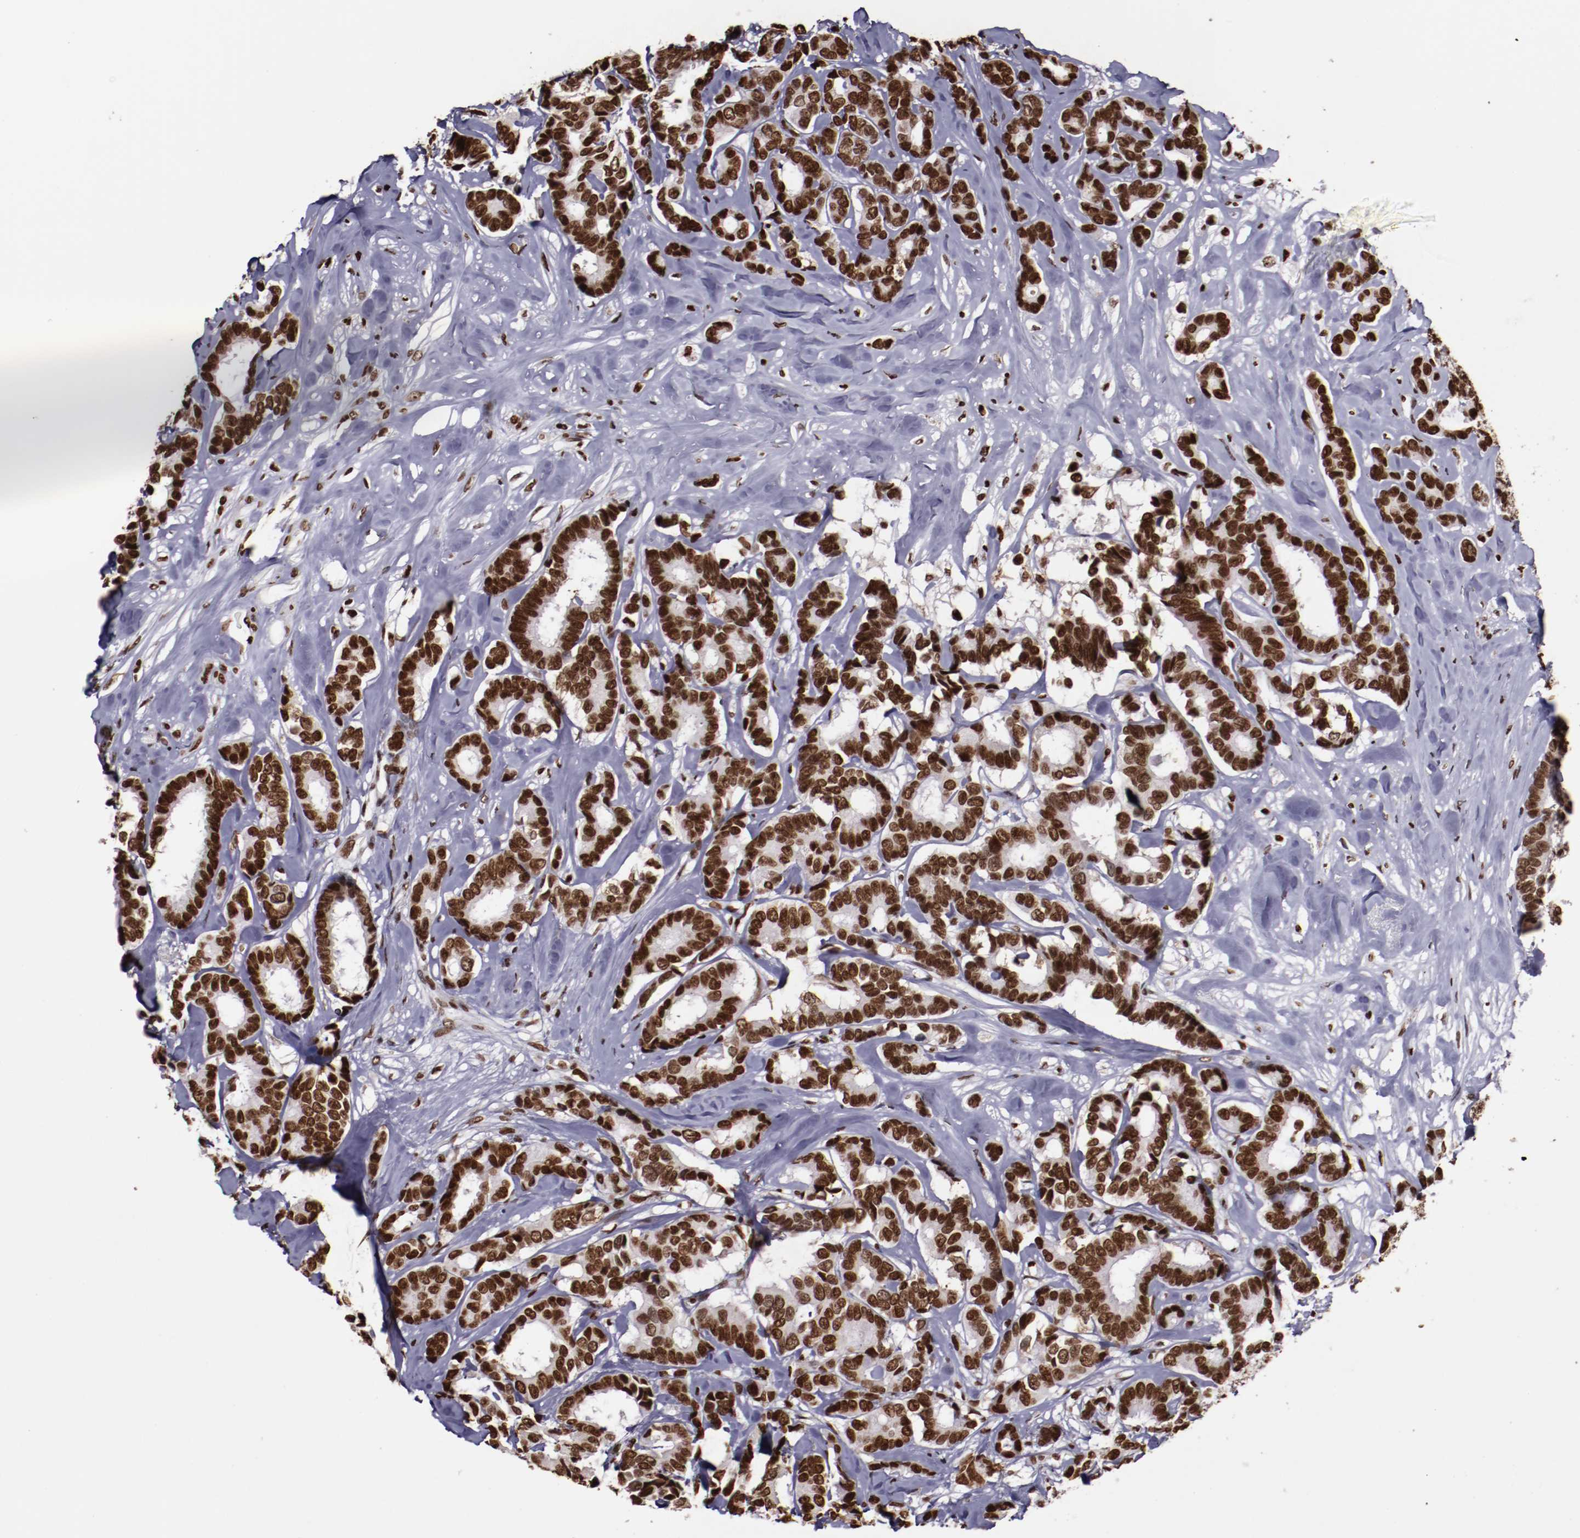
{"staining": {"intensity": "strong", "quantity": ">75%", "location": "nuclear"}, "tissue": "breast cancer", "cell_type": "Tumor cells", "image_type": "cancer", "snomed": [{"axis": "morphology", "description": "Duct carcinoma"}, {"axis": "topography", "description": "Breast"}], "caption": "Immunohistochemical staining of human intraductal carcinoma (breast) displays high levels of strong nuclear protein expression in about >75% of tumor cells.", "gene": "APEX1", "patient": {"sex": "female", "age": 87}}